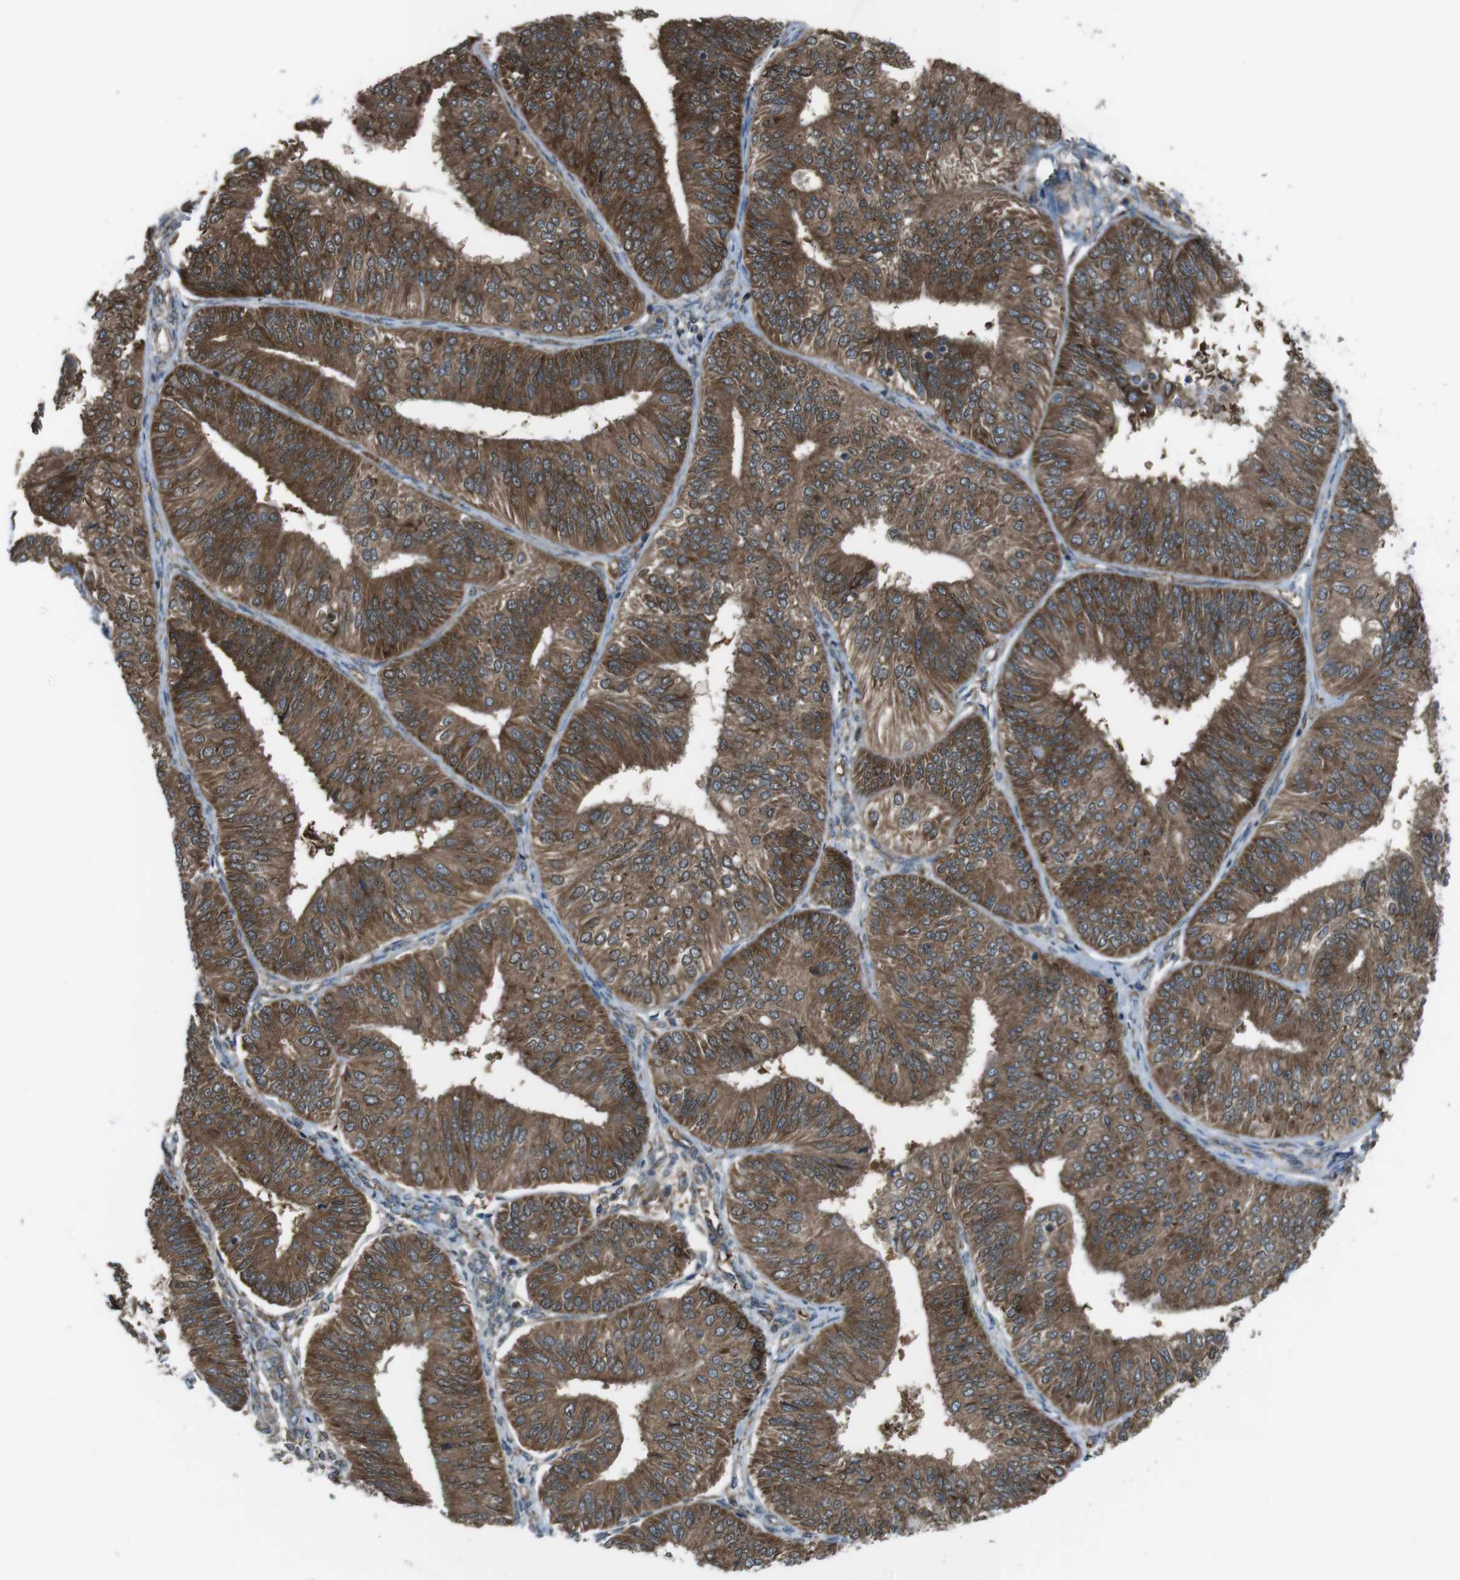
{"staining": {"intensity": "strong", "quantity": ">75%", "location": "cytoplasmic/membranous"}, "tissue": "endometrial cancer", "cell_type": "Tumor cells", "image_type": "cancer", "snomed": [{"axis": "morphology", "description": "Adenocarcinoma, NOS"}, {"axis": "topography", "description": "Endometrium"}], "caption": "Adenocarcinoma (endometrial) tissue demonstrates strong cytoplasmic/membranous positivity in about >75% of tumor cells, visualized by immunohistochemistry.", "gene": "SSR3", "patient": {"sex": "female", "age": 58}}